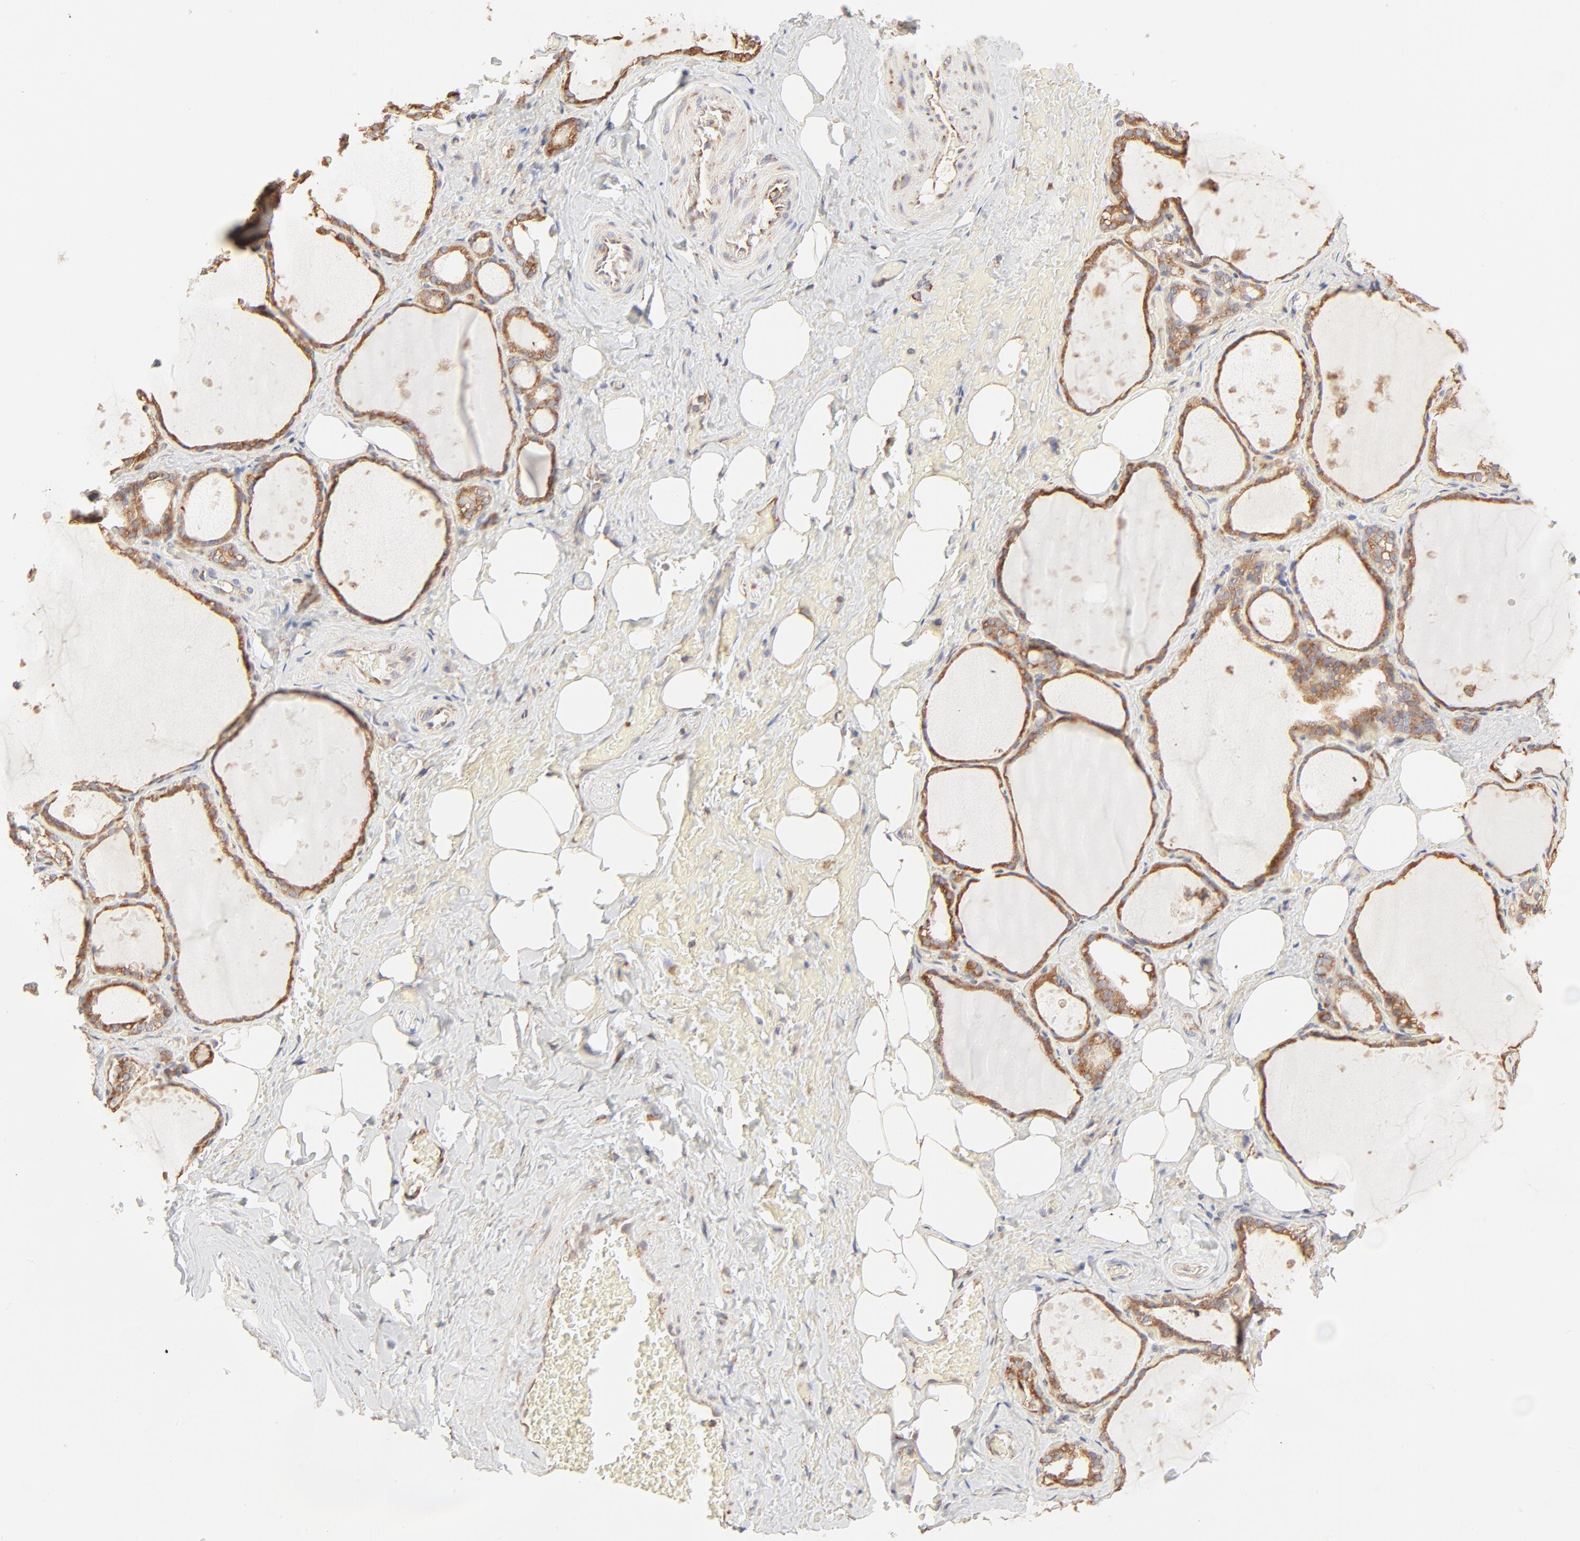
{"staining": {"intensity": "moderate", "quantity": ">75%", "location": "cytoplasmic/membranous"}, "tissue": "thyroid gland", "cell_type": "Glandular cells", "image_type": "normal", "snomed": [{"axis": "morphology", "description": "Normal tissue, NOS"}, {"axis": "topography", "description": "Thyroid gland"}], "caption": "Moderate cytoplasmic/membranous protein positivity is appreciated in approximately >75% of glandular cells in thyroid gland. (DAB = brown stain, brightfield microscopy at high magnification).", "gene": "RPS20", "patient": {"sex": "male", "age": 61}}